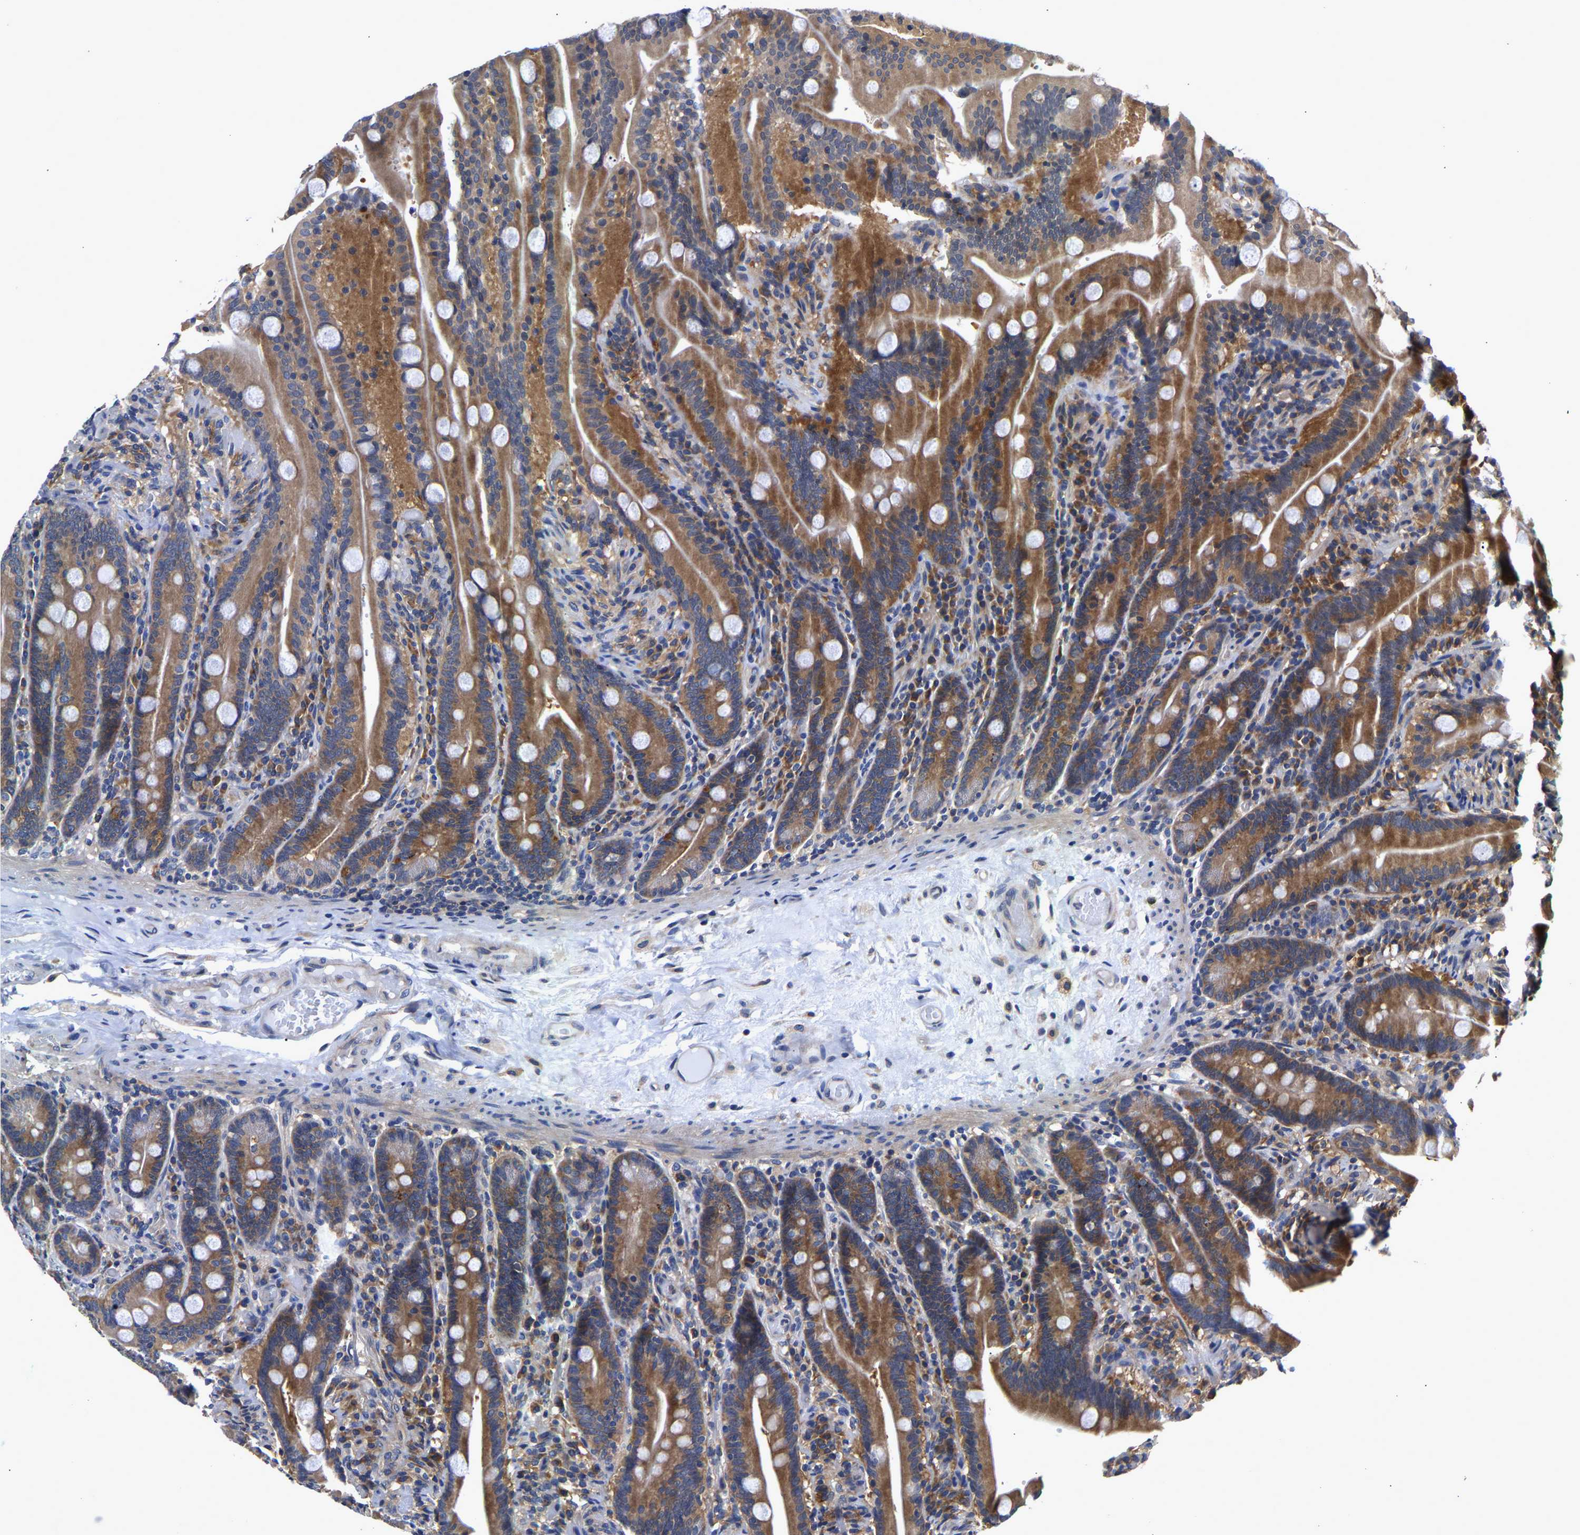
{"staining": {"intensity": "moderate", "quantity": ">75%", "location": "cytoplasmic/membranous"}, "tissue": "duodenum", "cell_type": "Glandular cells", "image_type": "normal", "snomed": [{"axis": "morphology", "description": "Normal tissue, NOS"}, {"axis": "topography", "description": "Duodenum"}], "caption": "Immunohistochemistry (IHC) image of unremarkable duodenum: human duodenum stained using immunohistochemistry (IHC) exhibits medium levels of moderate protein expression localized specifically in the cytoplasmic/membranous of glandular cells, appearing as a cytoplasmic/membranous brown color.", "gene": "CCDC6", "patient": {"sex": "male", "age": 54}}